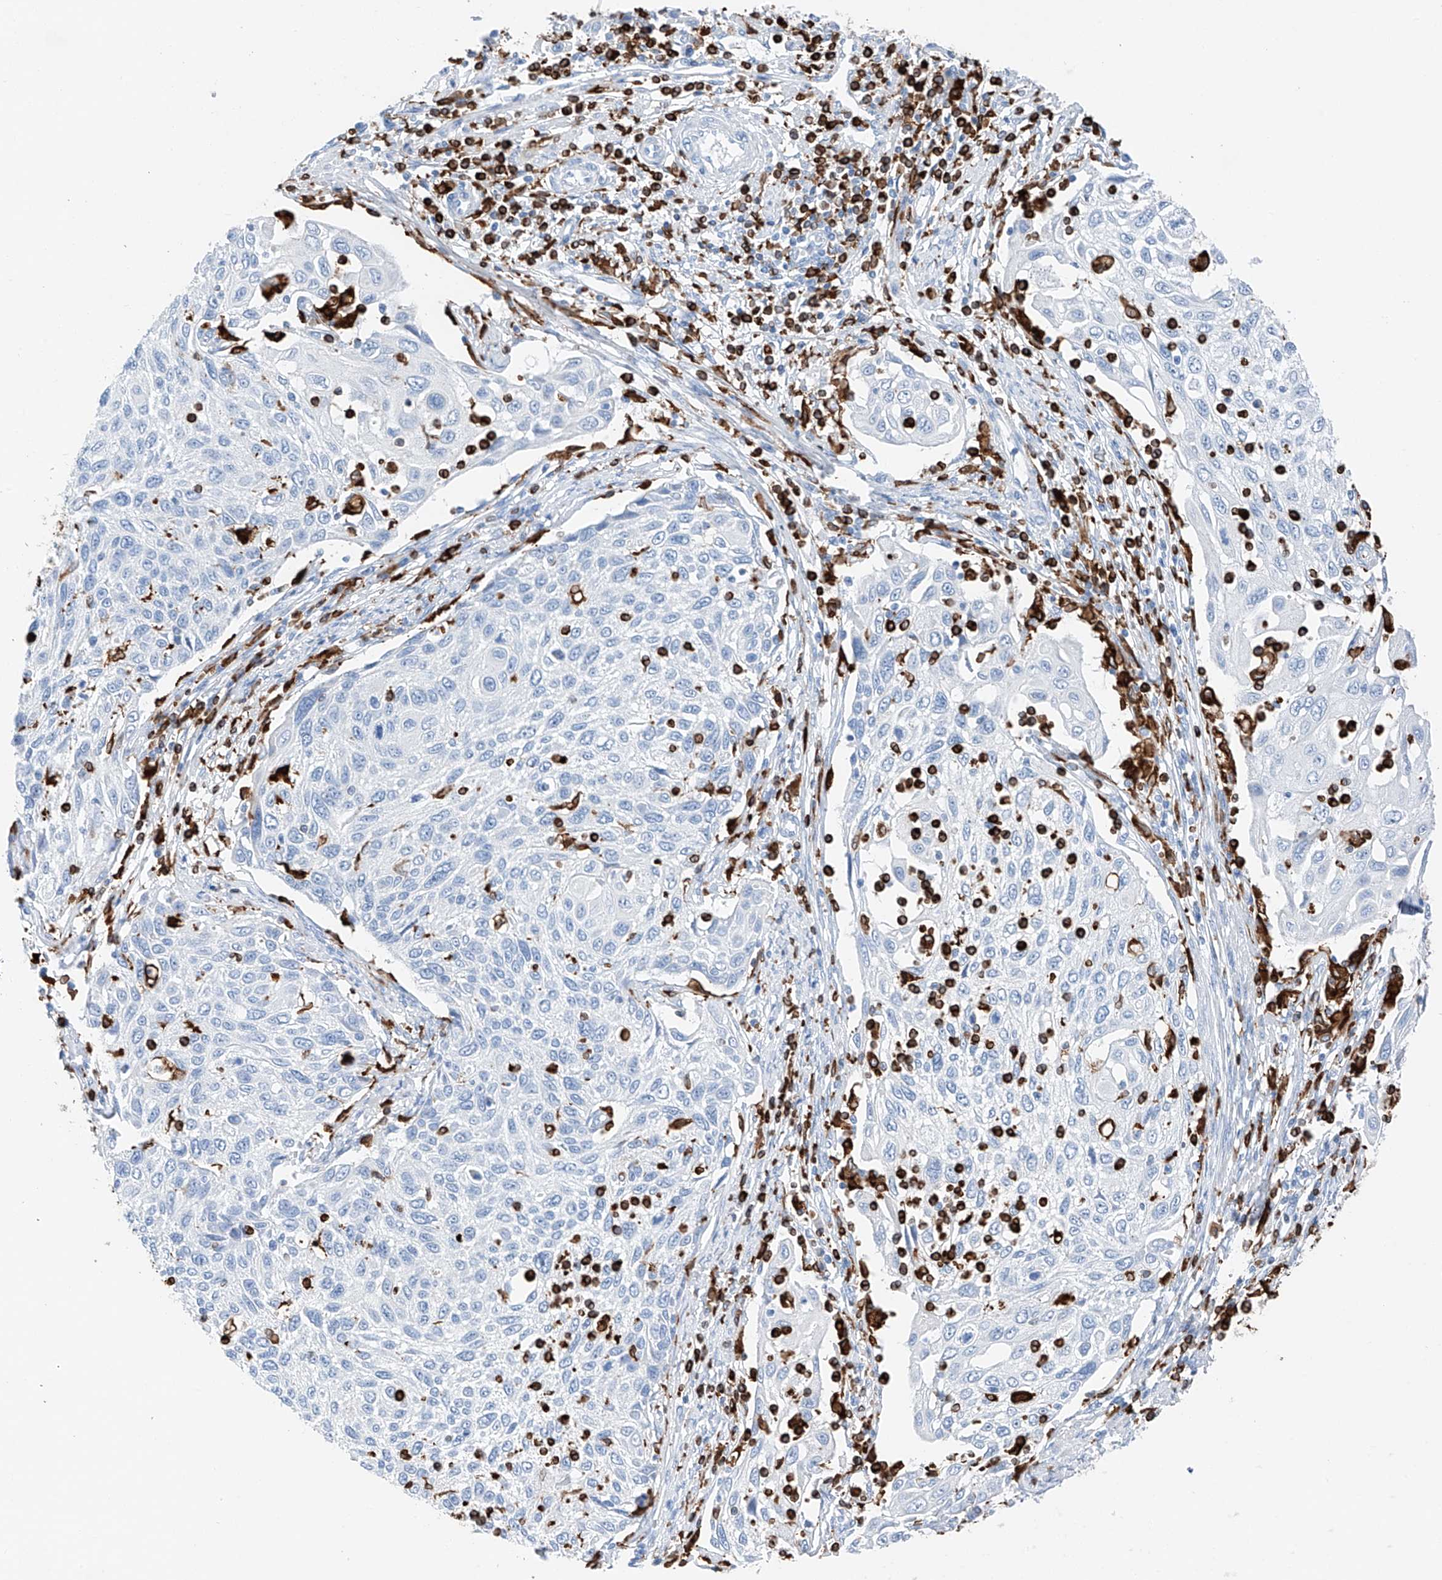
{"staining": {"intensity": "negative", "quantity": "none", "location": "none"}, "tissue": "cervical cancer", "cell_type": "Tumor cells", "image_type": "cancer", "snomed": [{"axis": "morphology", "description": "Squamous cell carcinoma, NOS"}, {"axis": "topography", "description": "Cervix"}], "caption": "This image is of squamous cell carcinoma (cervical) stained with immunohistochemistry (IHC) to label a protein in brown with the nuclei are counter-stained blue. There is no positivity in tumor cells.", "gene": "TBXAS1", "patient": {"sex": "female", "age": 70}}